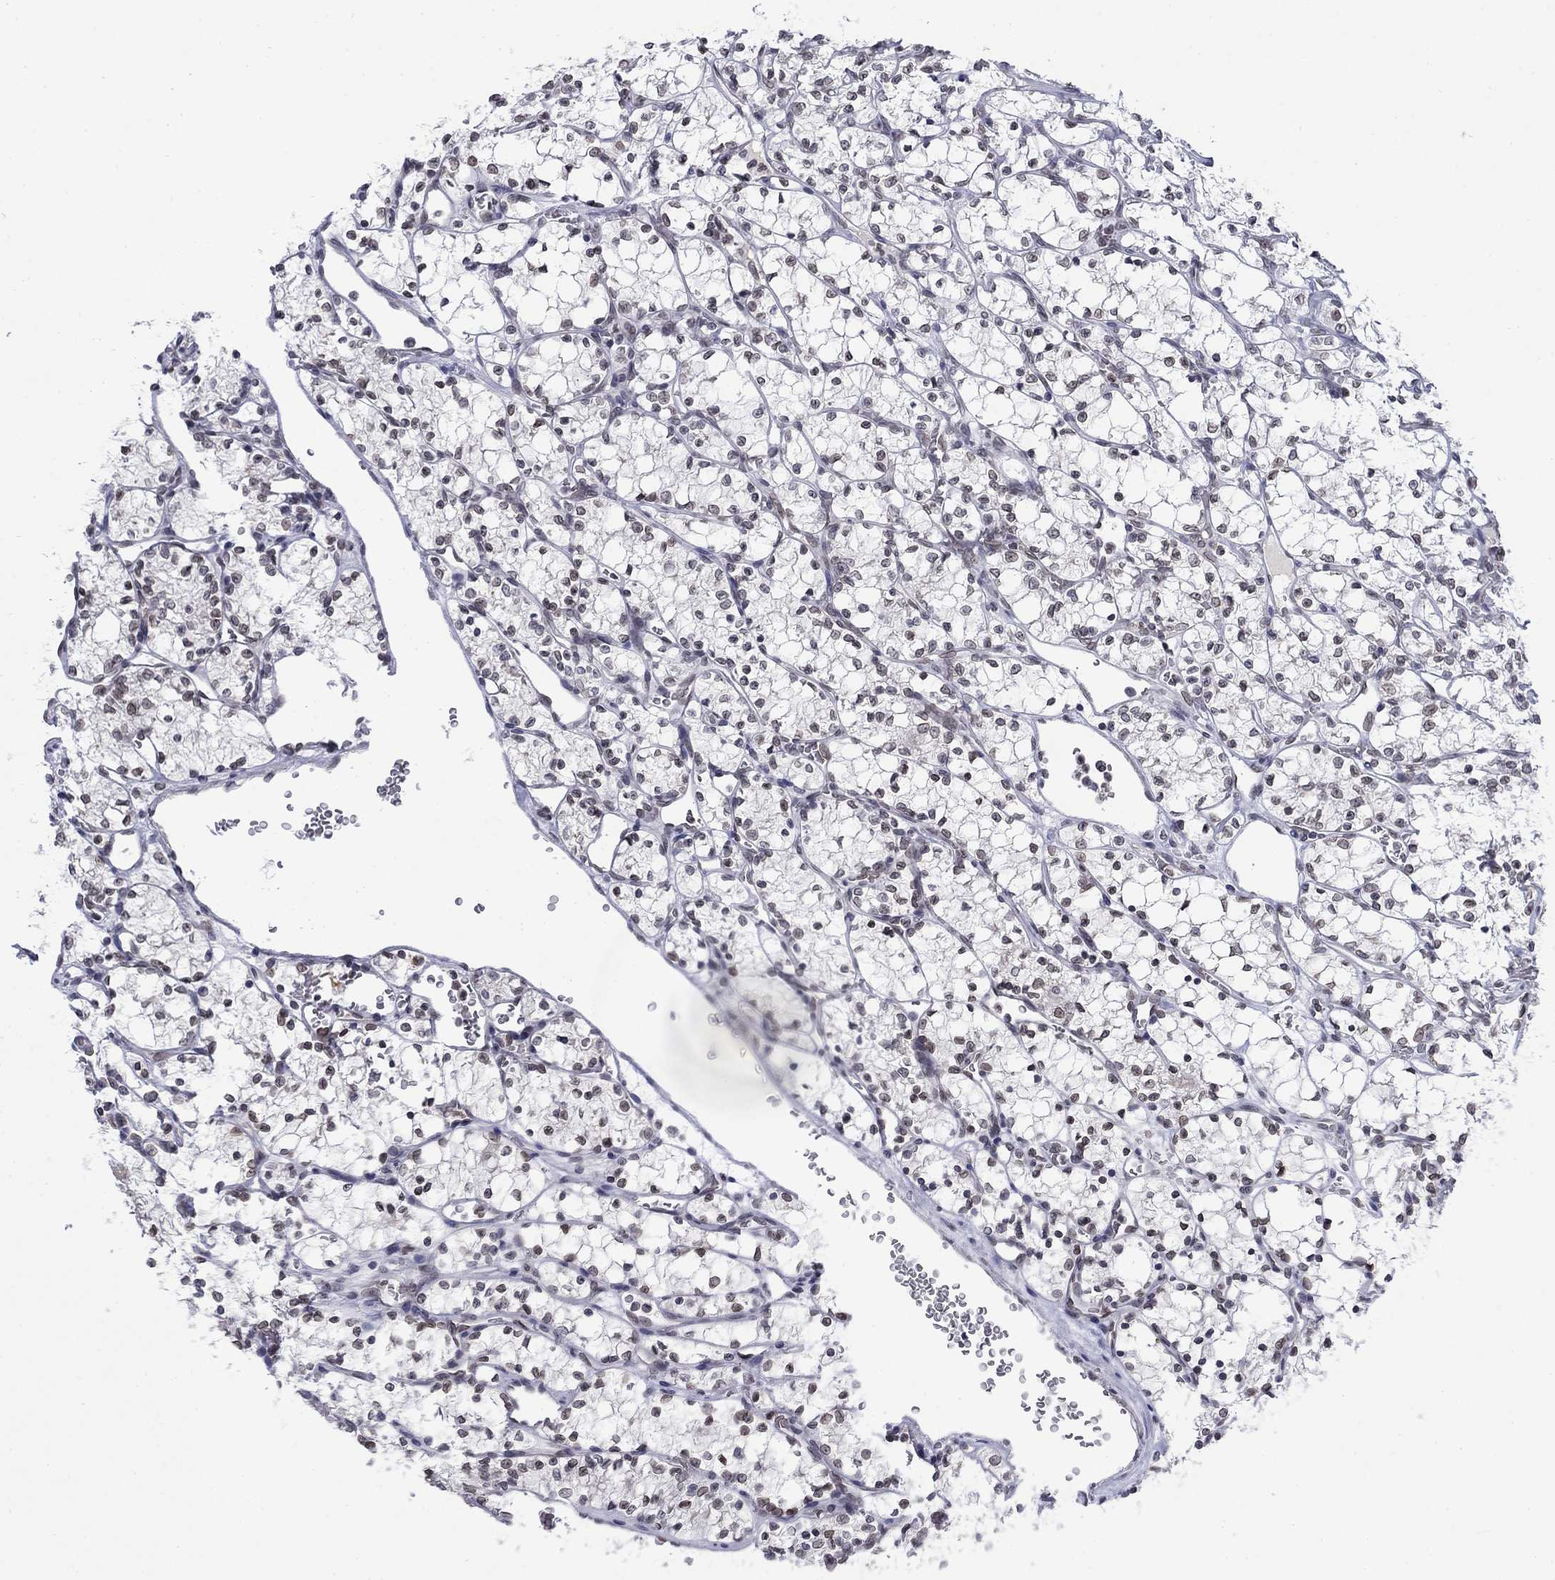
{"staining": {"intensity": "strong", "quantity": "<25%", "location": "nuclear"}, "tissue": "renal cancer", "cell_type": "Tumor cells", "image_type": "cancer", "snomed": [{"axis": "morphology", "description": "Adenocarcinoma, NOS"}, {"axis": "topography", "description": "Kidney"}], "caption": "IHC image of renal cancer (adenocarcinoma) stained for a protein (brown), which demonstrates medium levels of strong nuclear positivity in about <25% of tumor cells.", "gene": "TOR1AIP1", "patient": {"sex": "female", "age": 69}}